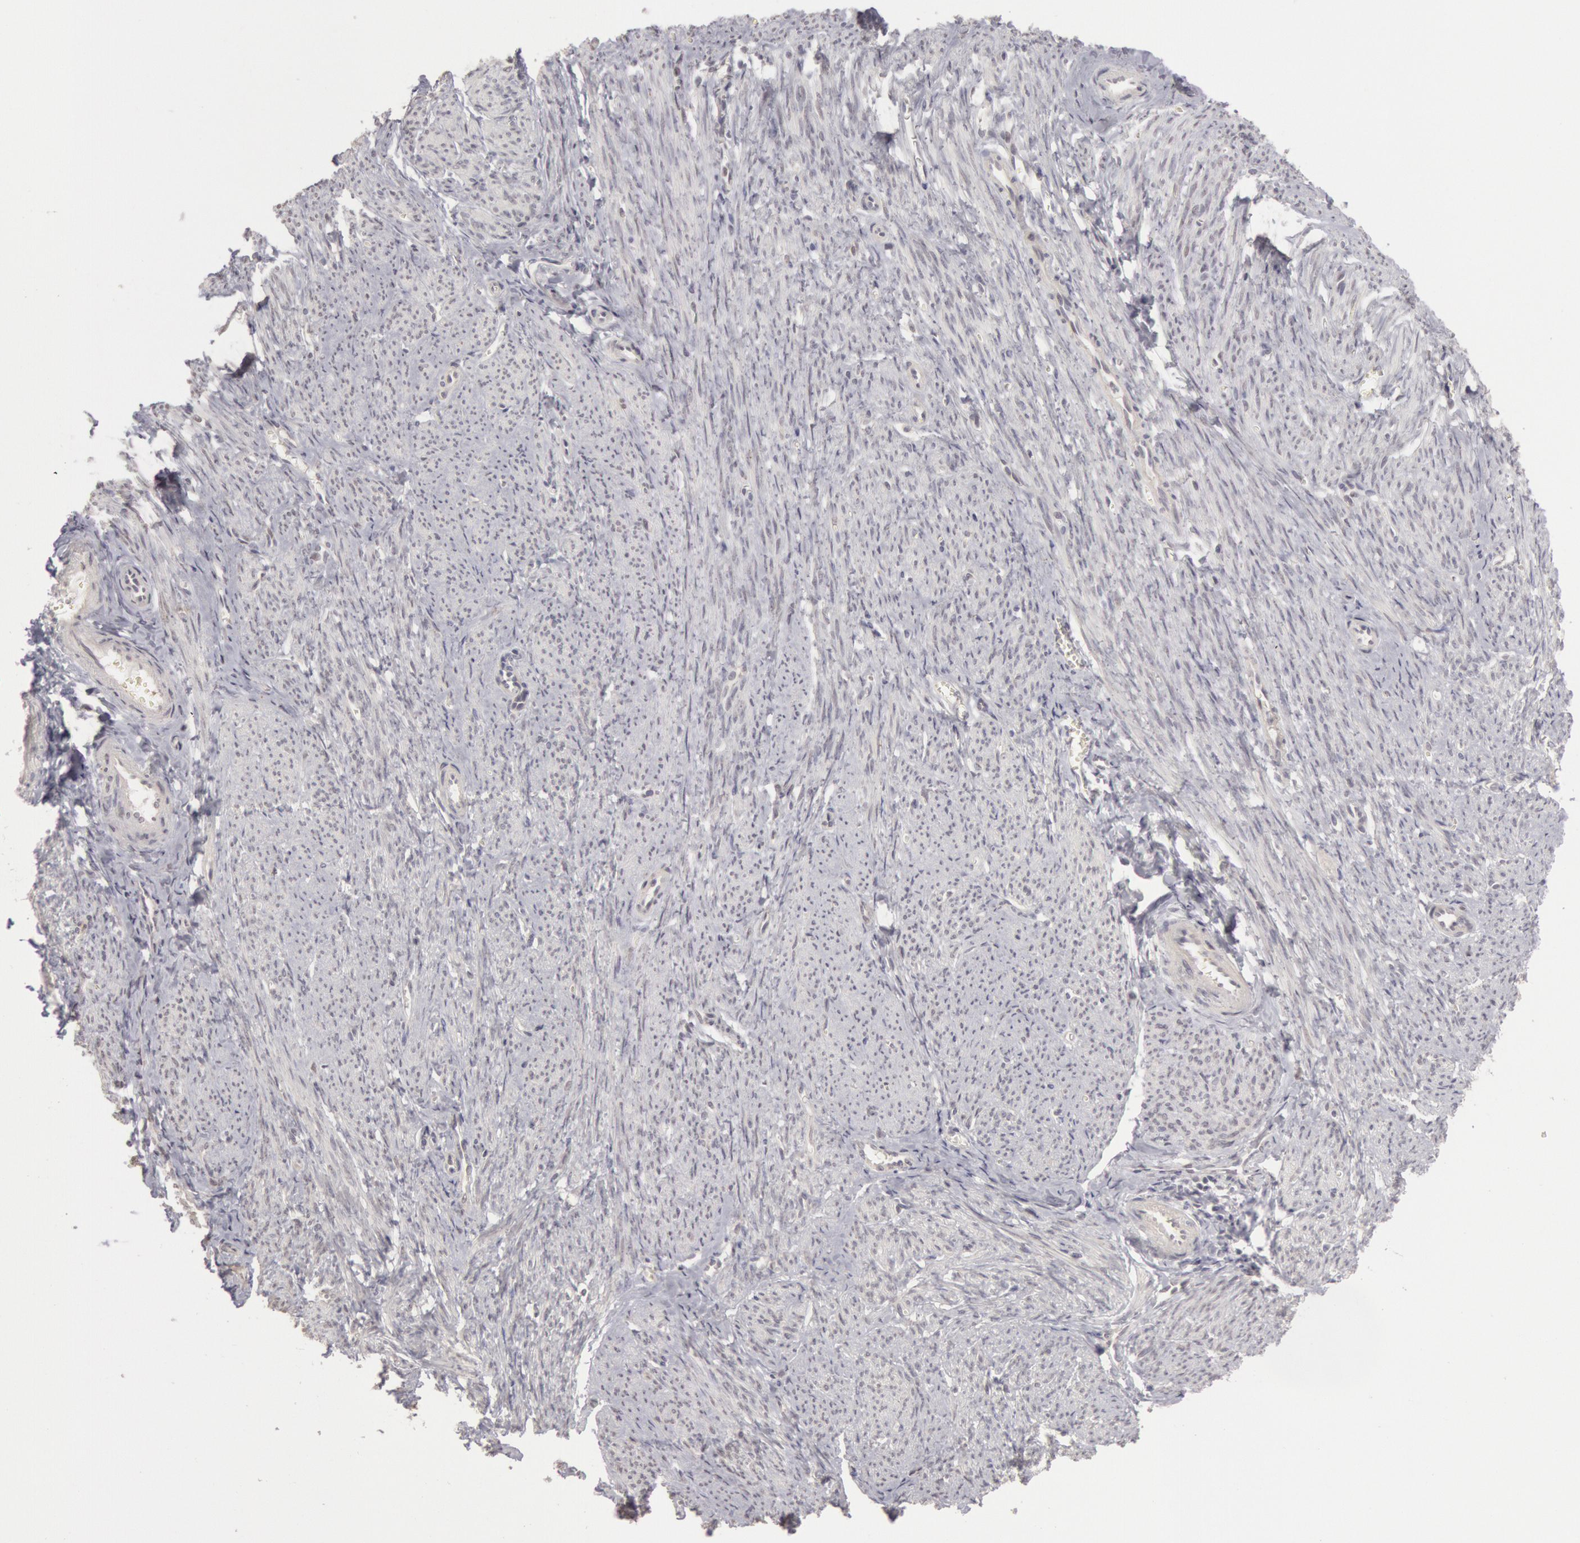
{"staining": {"intensity": "negative", "quantity": "none", "location": "none"}, "tissue": "smooth muscle", "cell_type": "Smooth muscle cells", "image_type": "normal", "snomed": [{"axis": "morphology", "description": "Normal tissue, NOS"}, {"axis": "topography", "description": "Smooth muscle"}, {"axis": "topography", "description": "Cervix"}], "caption": "Immunohistochemical staining of normal smooth muscle reveals no significant staining in smooth muscle cells.", "gene": "RIMBP3B", "patient": {"sex": "female", "age": 70}}